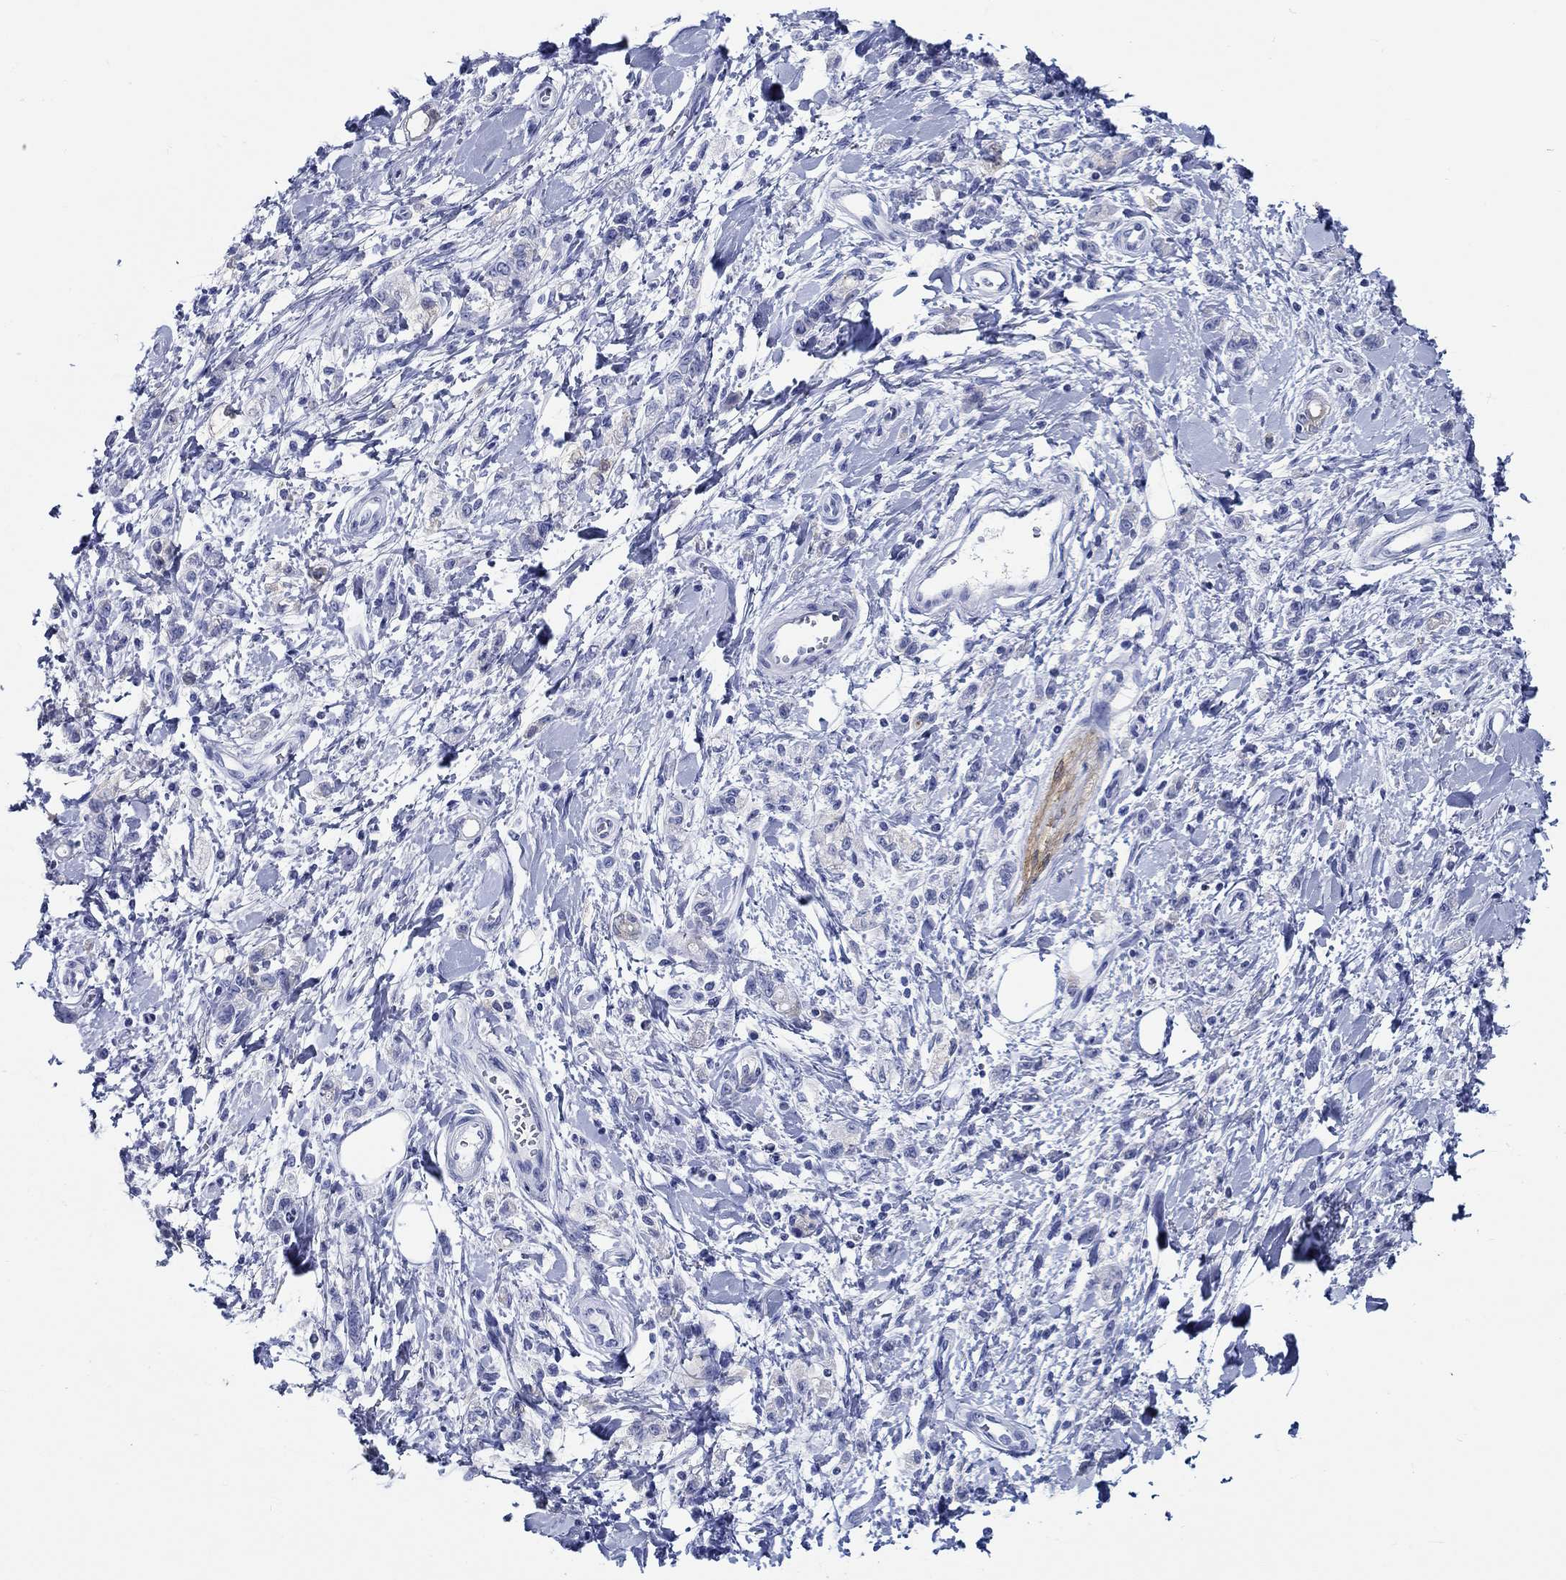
{"staining": {"intensity": "negative", "quantity": "none", "location": "none"}, "tissue": "stomach cancer", "cell_type": "Tumor cells", "image_type": "cancer", "snomed": [{"axis": "morphology", "description": "Adenocarcinoma, NOS"}, {"axis": "topography", "description": "Stomach"}], "caption": "Tumor cells show no significant expression in stomach cancer. The staining is performed using DAB brown chromogen with nuclei counter-stained in using hematoxylin.", "gene": "FBXO2", "patient": {"sex": "male", "age": 77}}